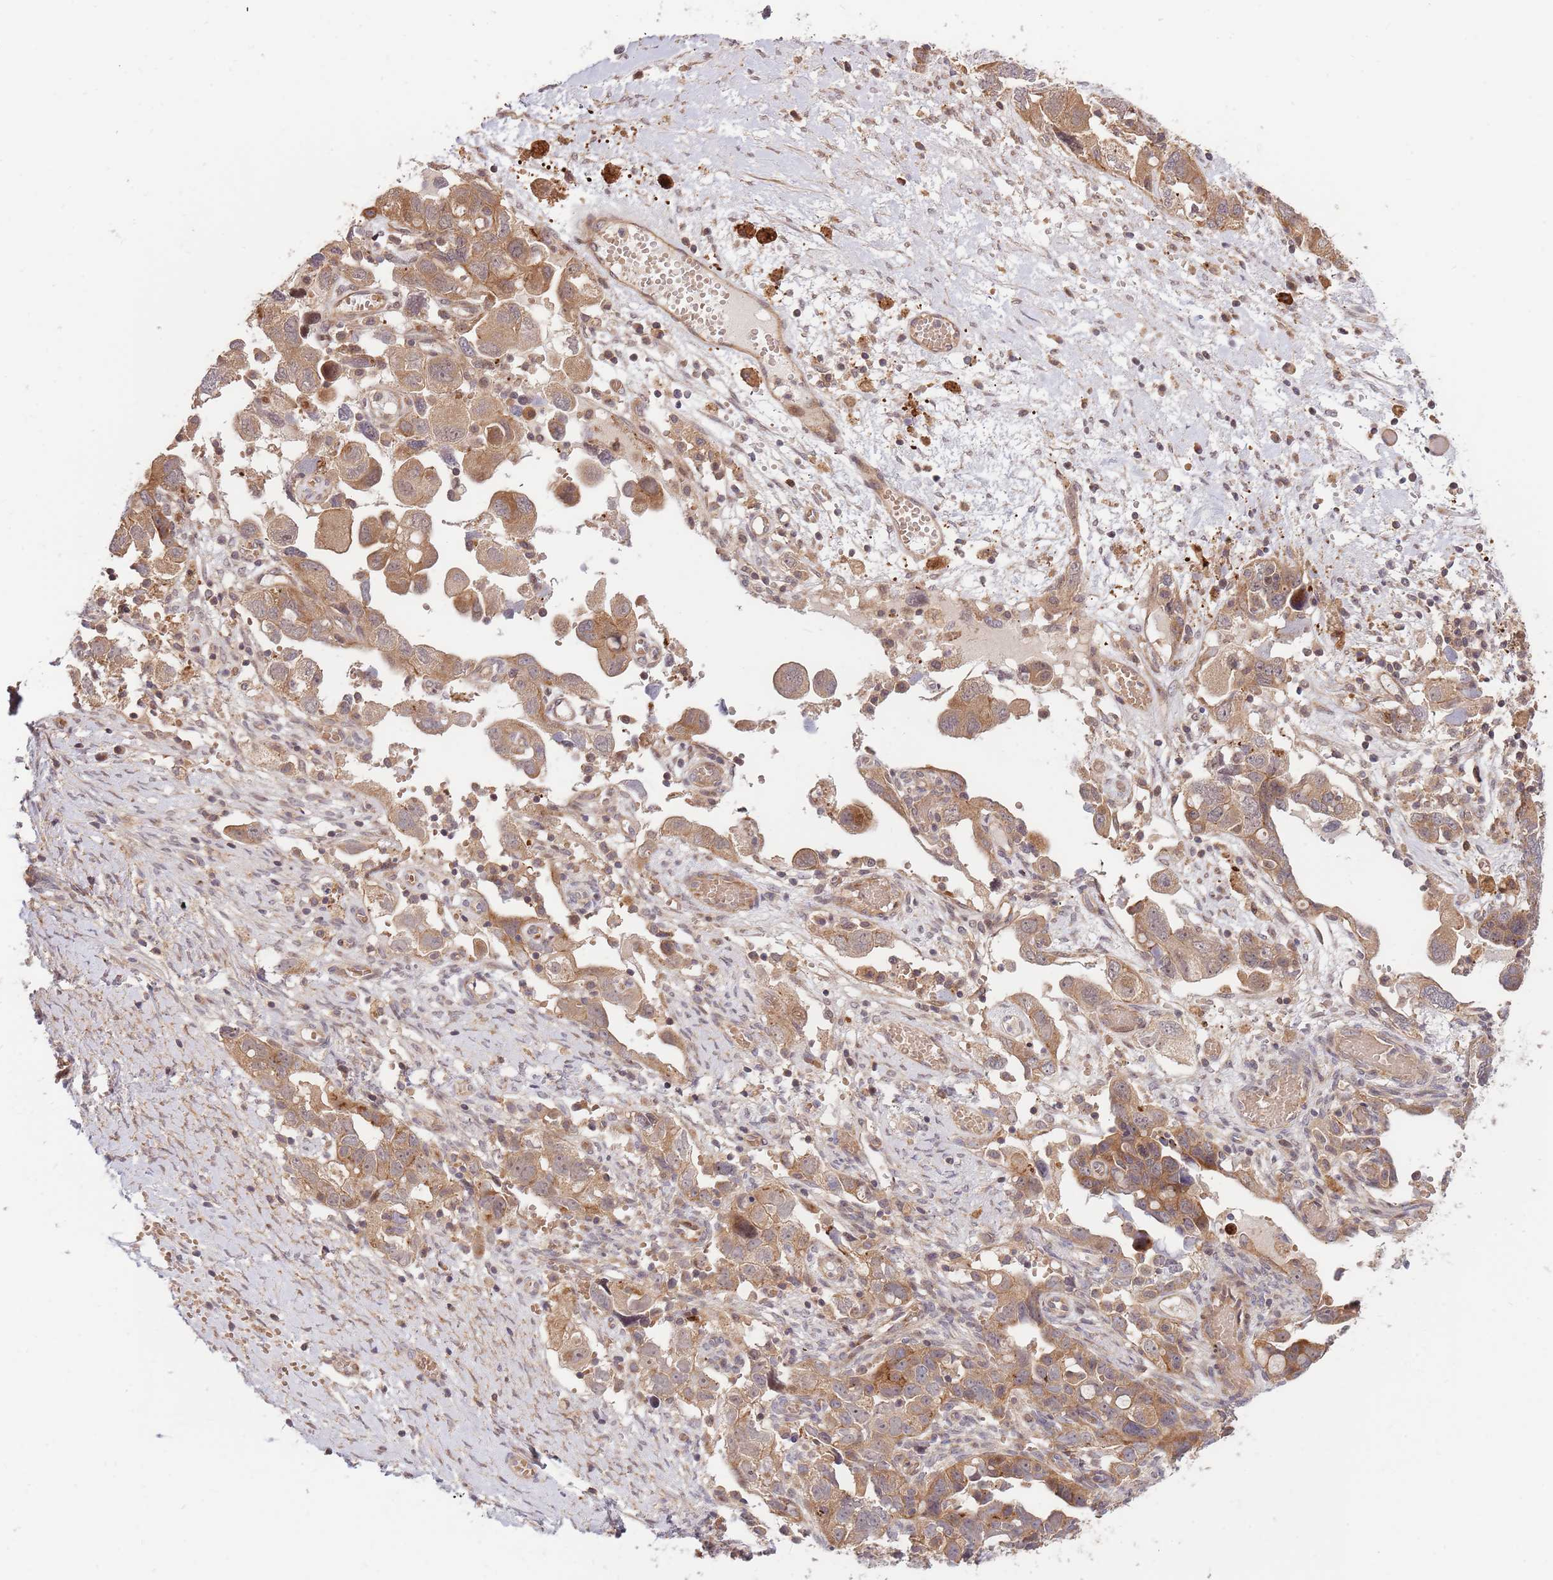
{"staining": {"intensity": "moderate", "quantity": ">75%", "location": "cytoplasmic/membranous"}, "tissue": "ovarian cancer", "cell_type": "Tumor cells", "image_type": "cancer", "snomed": [{"axis": "morphology", "description": "Carcinoma, NOS"}, {"axis": "morphology", "description": "Cystadenocarcinoma, serous, NOS"}, {"axis": "topography", "description": "Ovary"}], "caption": "DAB (3,3'-diaminobenzidine) immunohistochemical staining of ovarian carcinoma exhibits moderate cytoplasmic/membranous protein positivity in approximately >75% of tumor cells.", "gene": "HAUS3", "patient": {"sex": "female", "age": 69}}